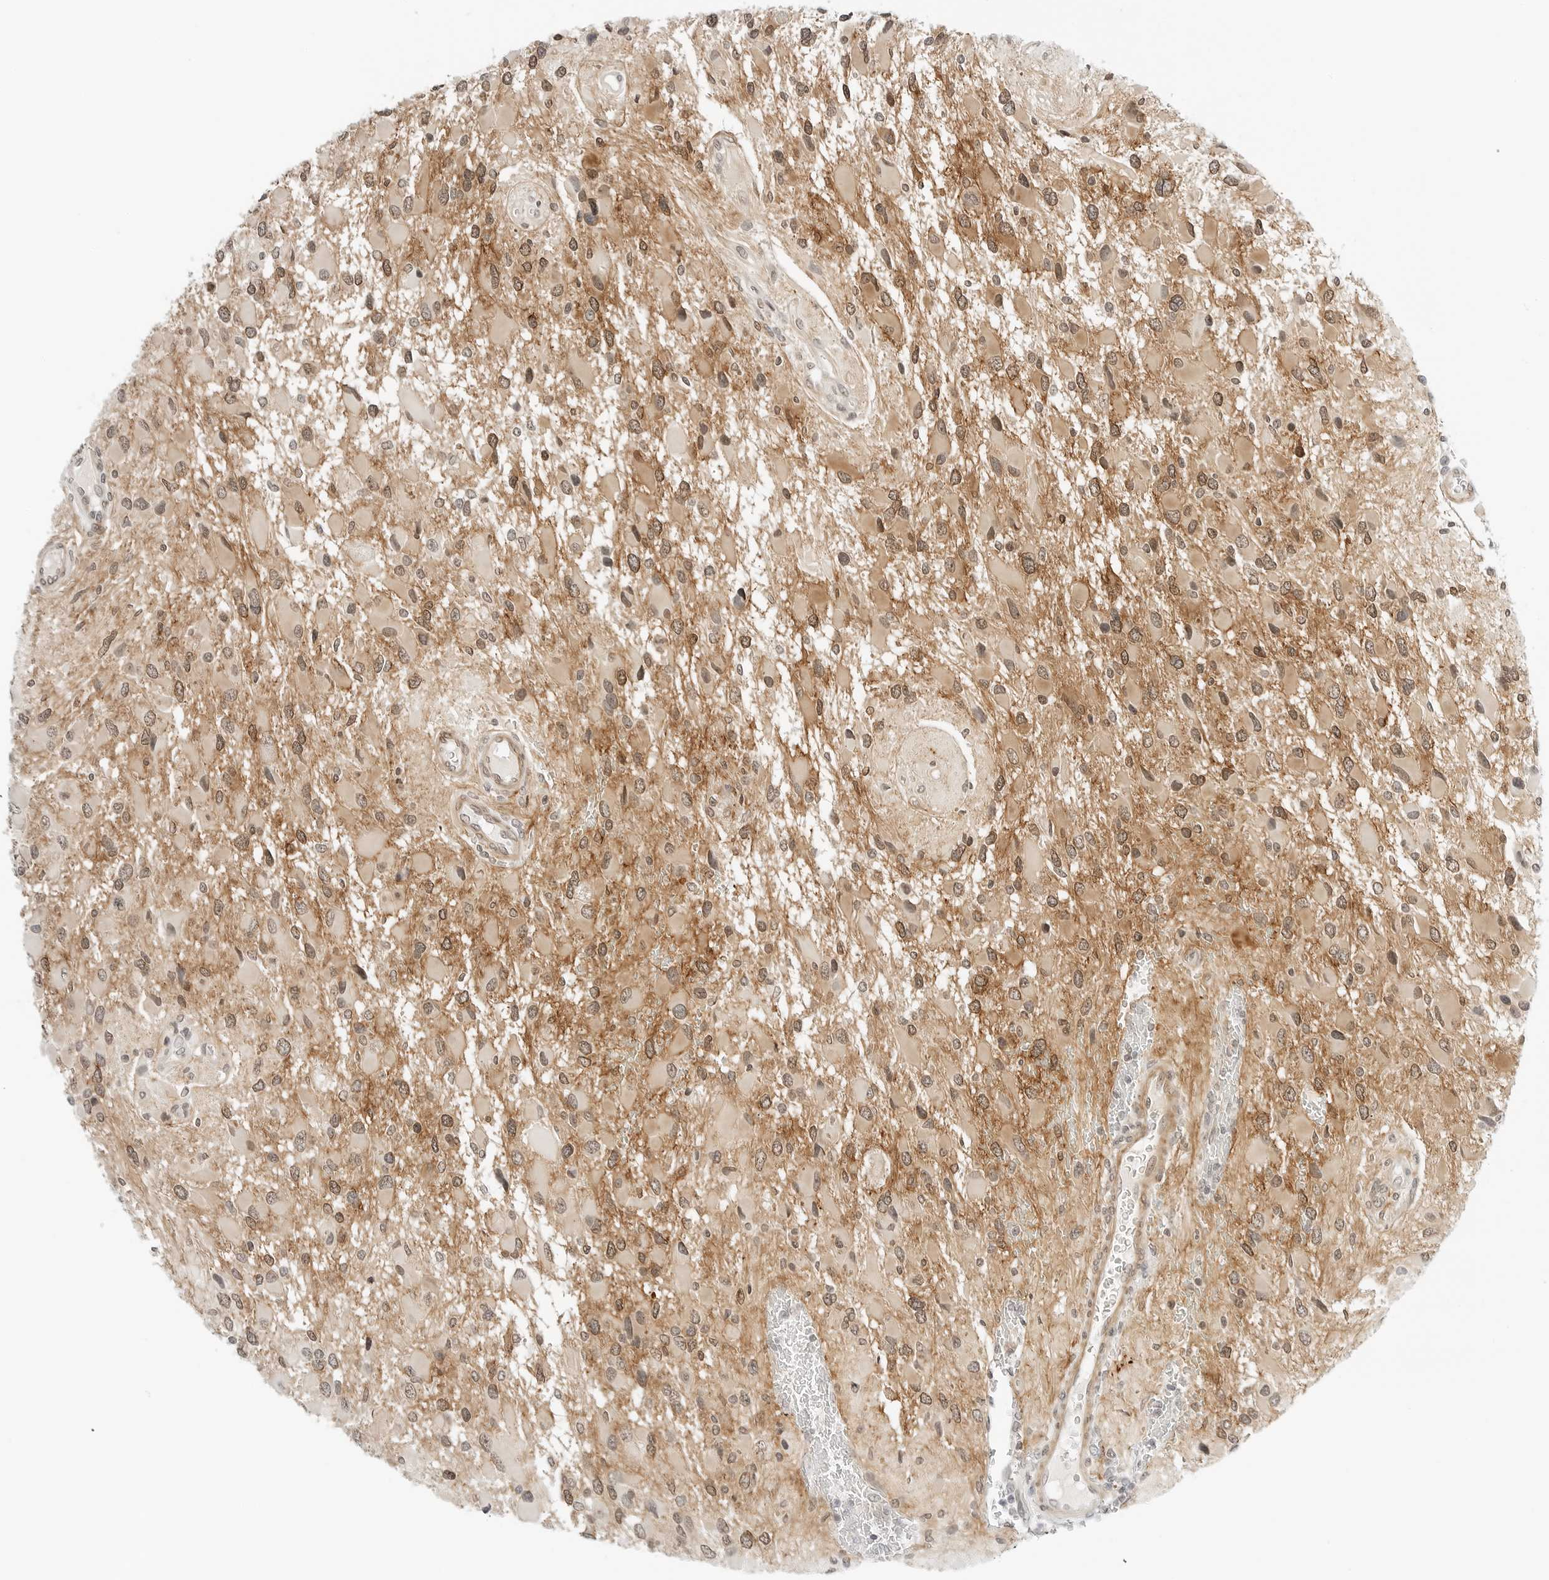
{"staining": {"intensity": "moderate", "quantity": "25%-75%", "location": "nuclear"}, "tissue": "glioma", "cell_type": "Tumor cells", "image_type": "cancer", "snomed": [{"axis": "morphology", "description": "Glioma, malignant, High grade"}, {"axis": "topography", "description": "Brain"}], "caption": "IHC (DAB) staining of human malignant glioma (high-grade) shows moderate nuclear protein staining in approximately 25%-75% of tumor cells.", "gene": "NEO1", "patient": {"sex": "male", "age": 53}}